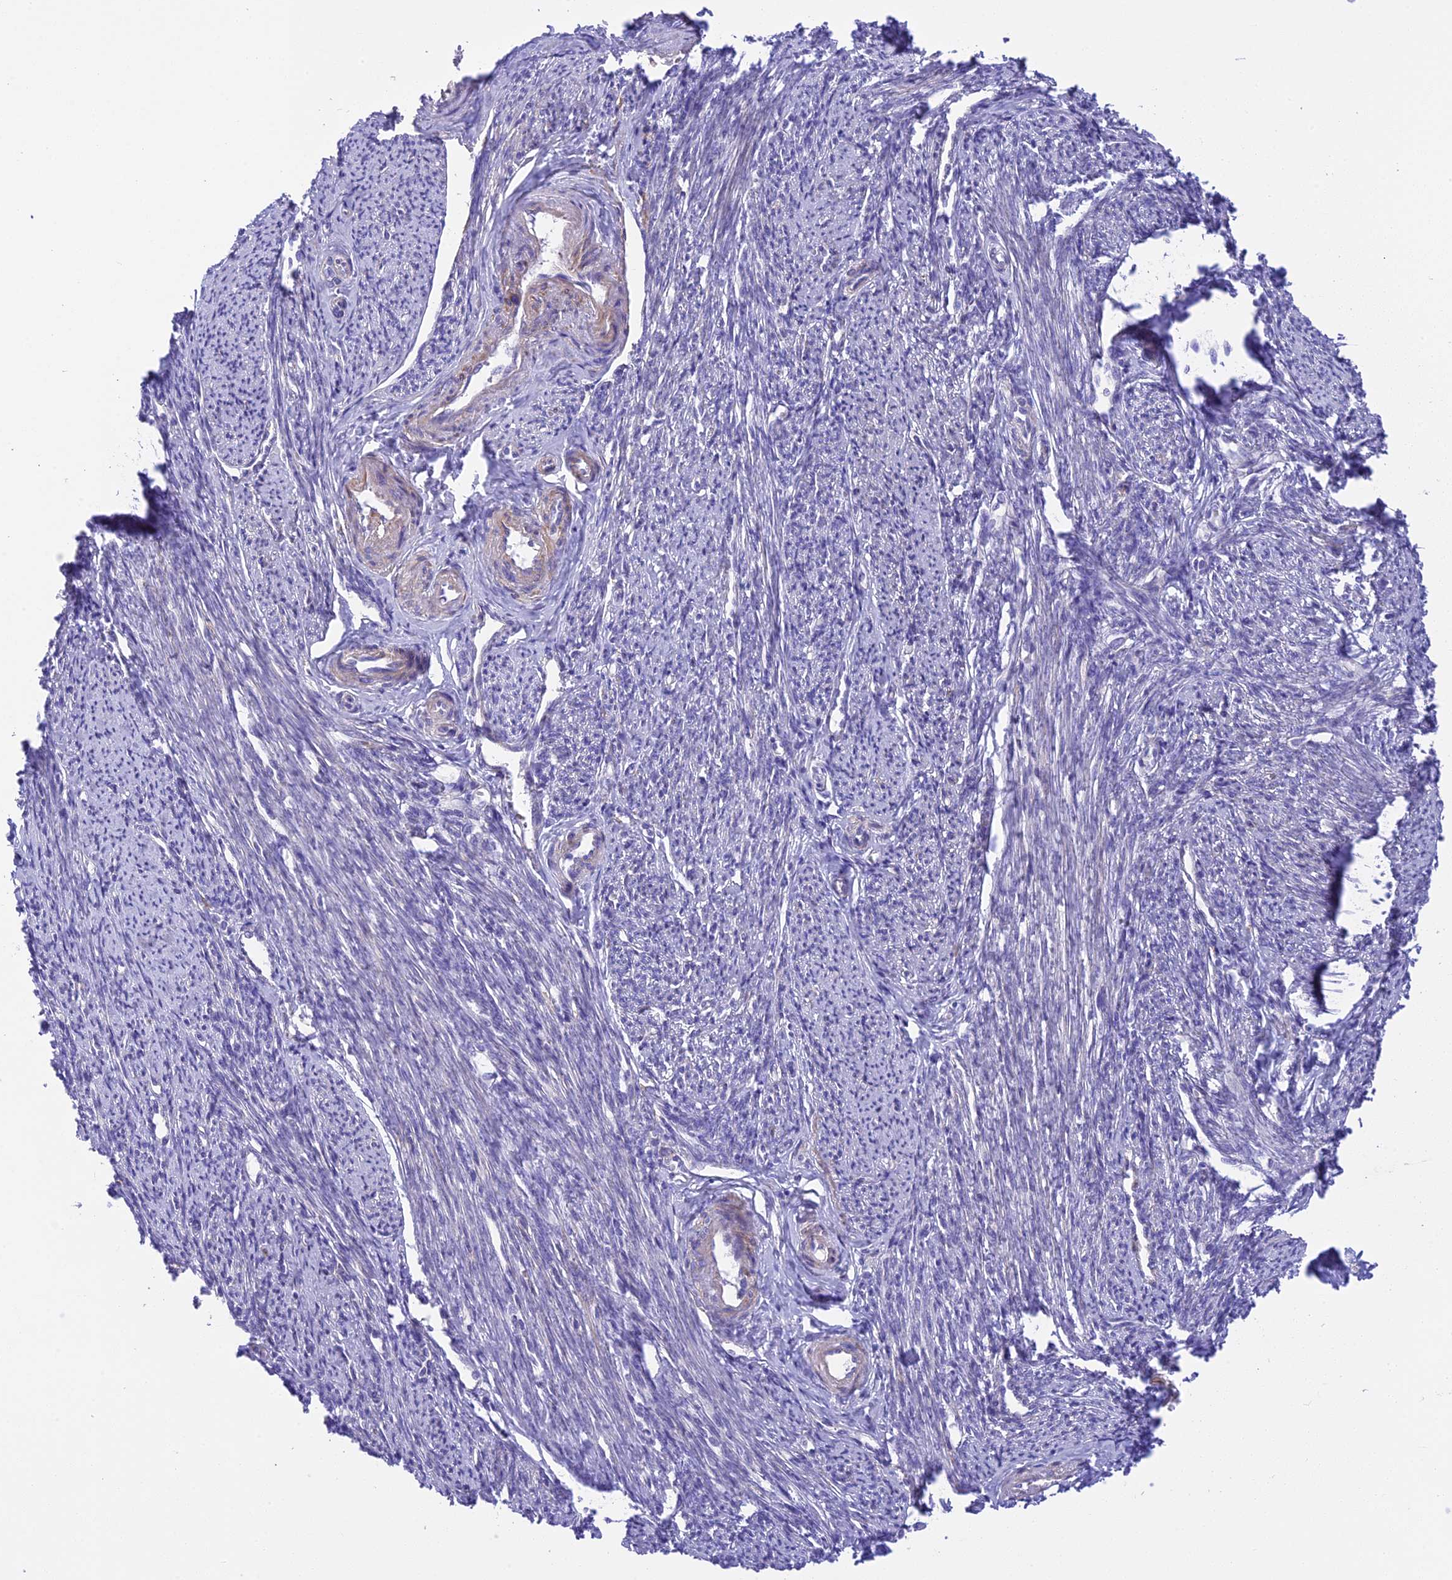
{"staining": {"intensity": "moderate", "quantity": "25%-75%", "location": "cytoplasmic/membranous"}, "tissue": "smooth muscle", "cell_type": "Smooth muscle cells", "image_type": "normal", "snomed": [{"axis": "morphology", "description": "Normal tissue, NOS"}, {"axis": "topography", "description": "Smooth muscle"}, {"axis": "topography", "description": "Uterus"}], "caption": "High-power microscopy captured an IHC image of normal smooth muscle, revealing moderate cytoplasmic/membranous staining in about 25%-75% of smooth muscle cells. The protein is stained brown, and the nuclei are stained in blue (DAB IHC with brightfield microscopy, high magnification).", "gene": "CORO7", "patient": {"sex": "female", "age": 59}}